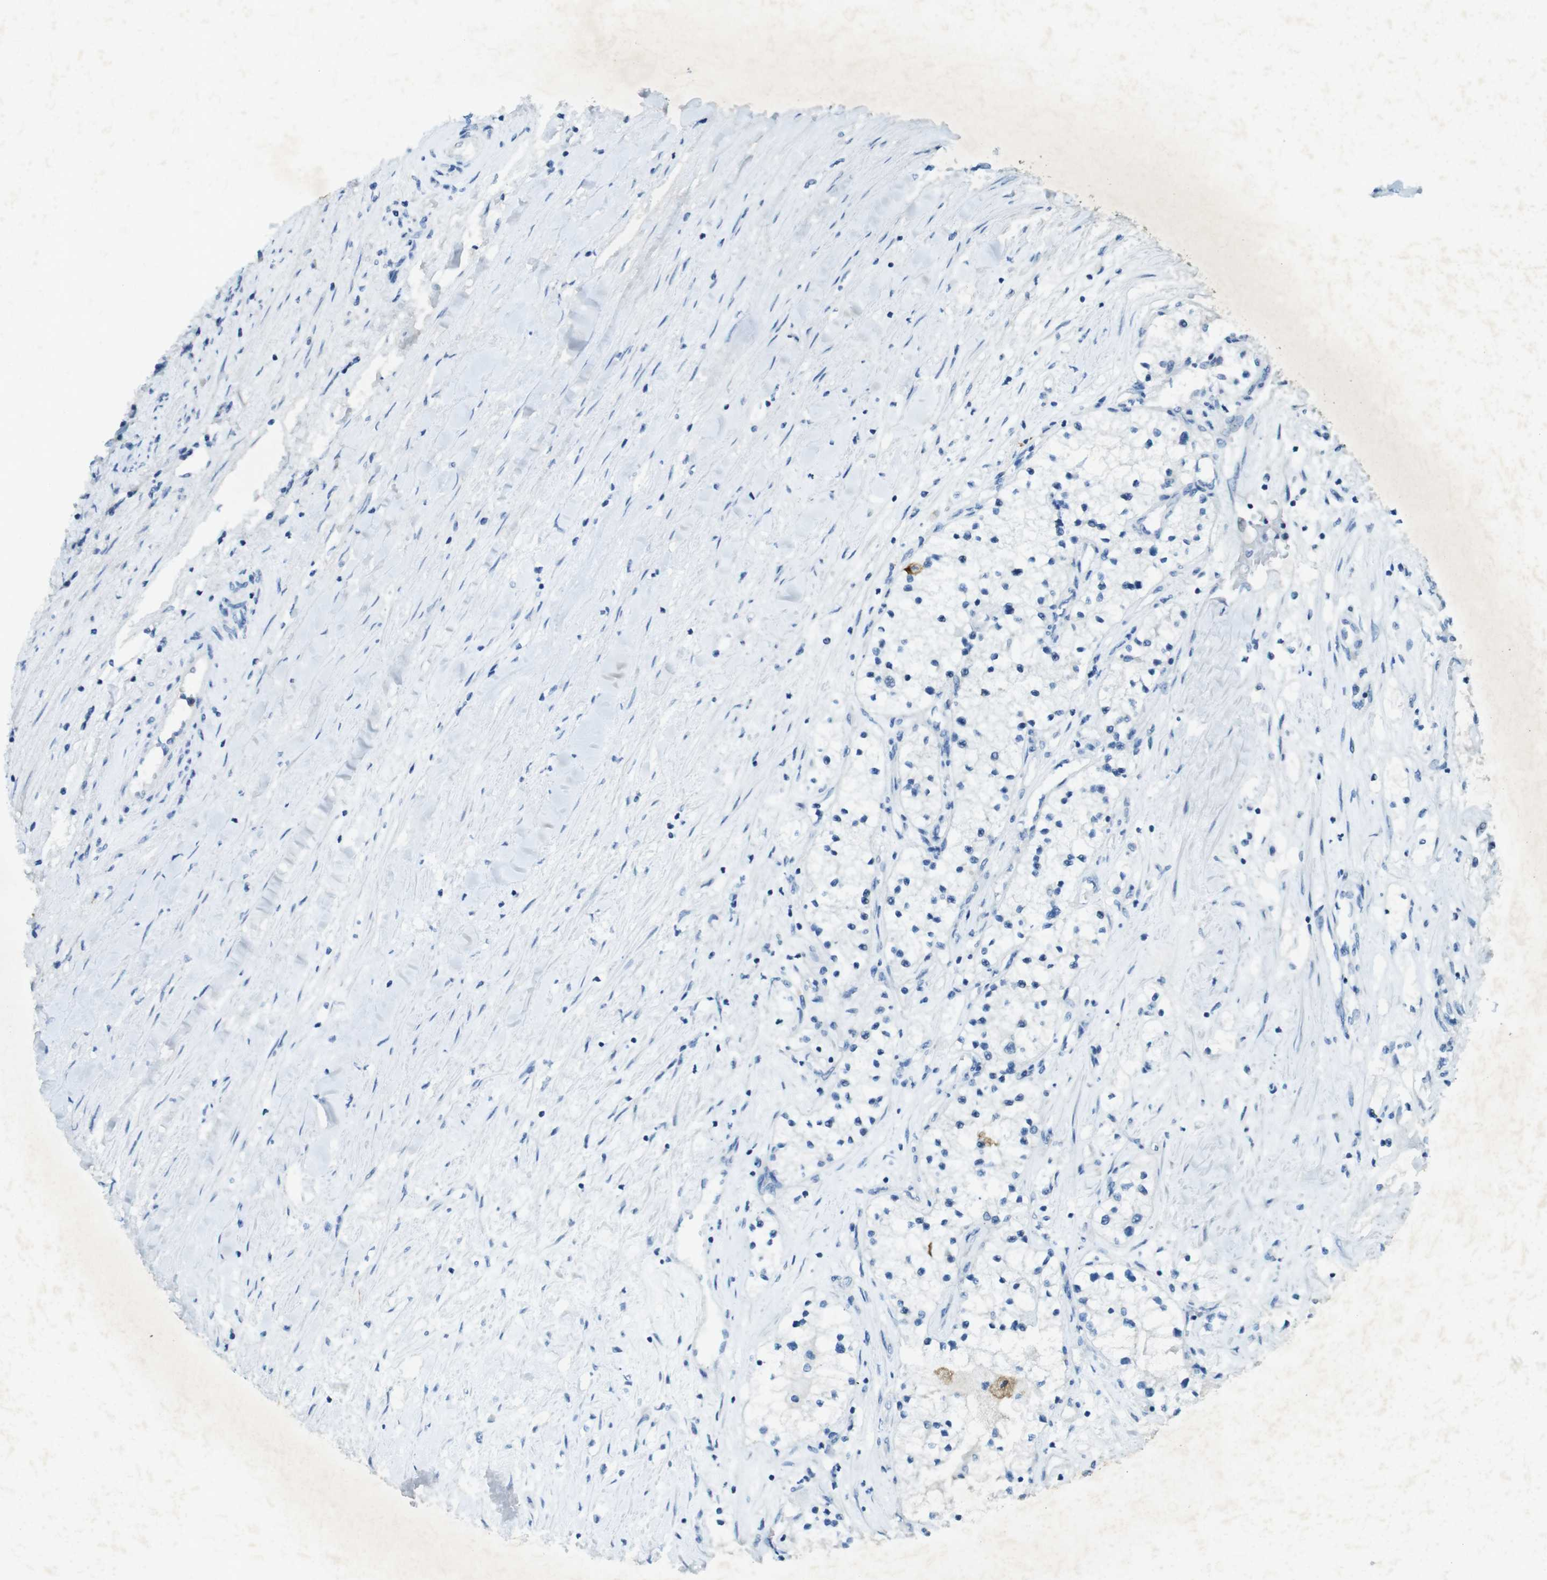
{"staining": {"intensity": "negative", "quantity": "none", "location": "none"}, "tissue": "renal cancer", "cell_type": "Tumor cells", "image_type": "cancer", "snomed": [{"axis": "morphology", "description": "Adenocarcinoma, NOS"}, {"axis": "topography", "description": "Kidney"}], "caption": "Immunohistochemical staining of human renal cancer (adenocarcinoma) demonstrates no significant positivity in tumor cells.", "gene": "CD320", "patient": {"sex": "male", "age": 68}}